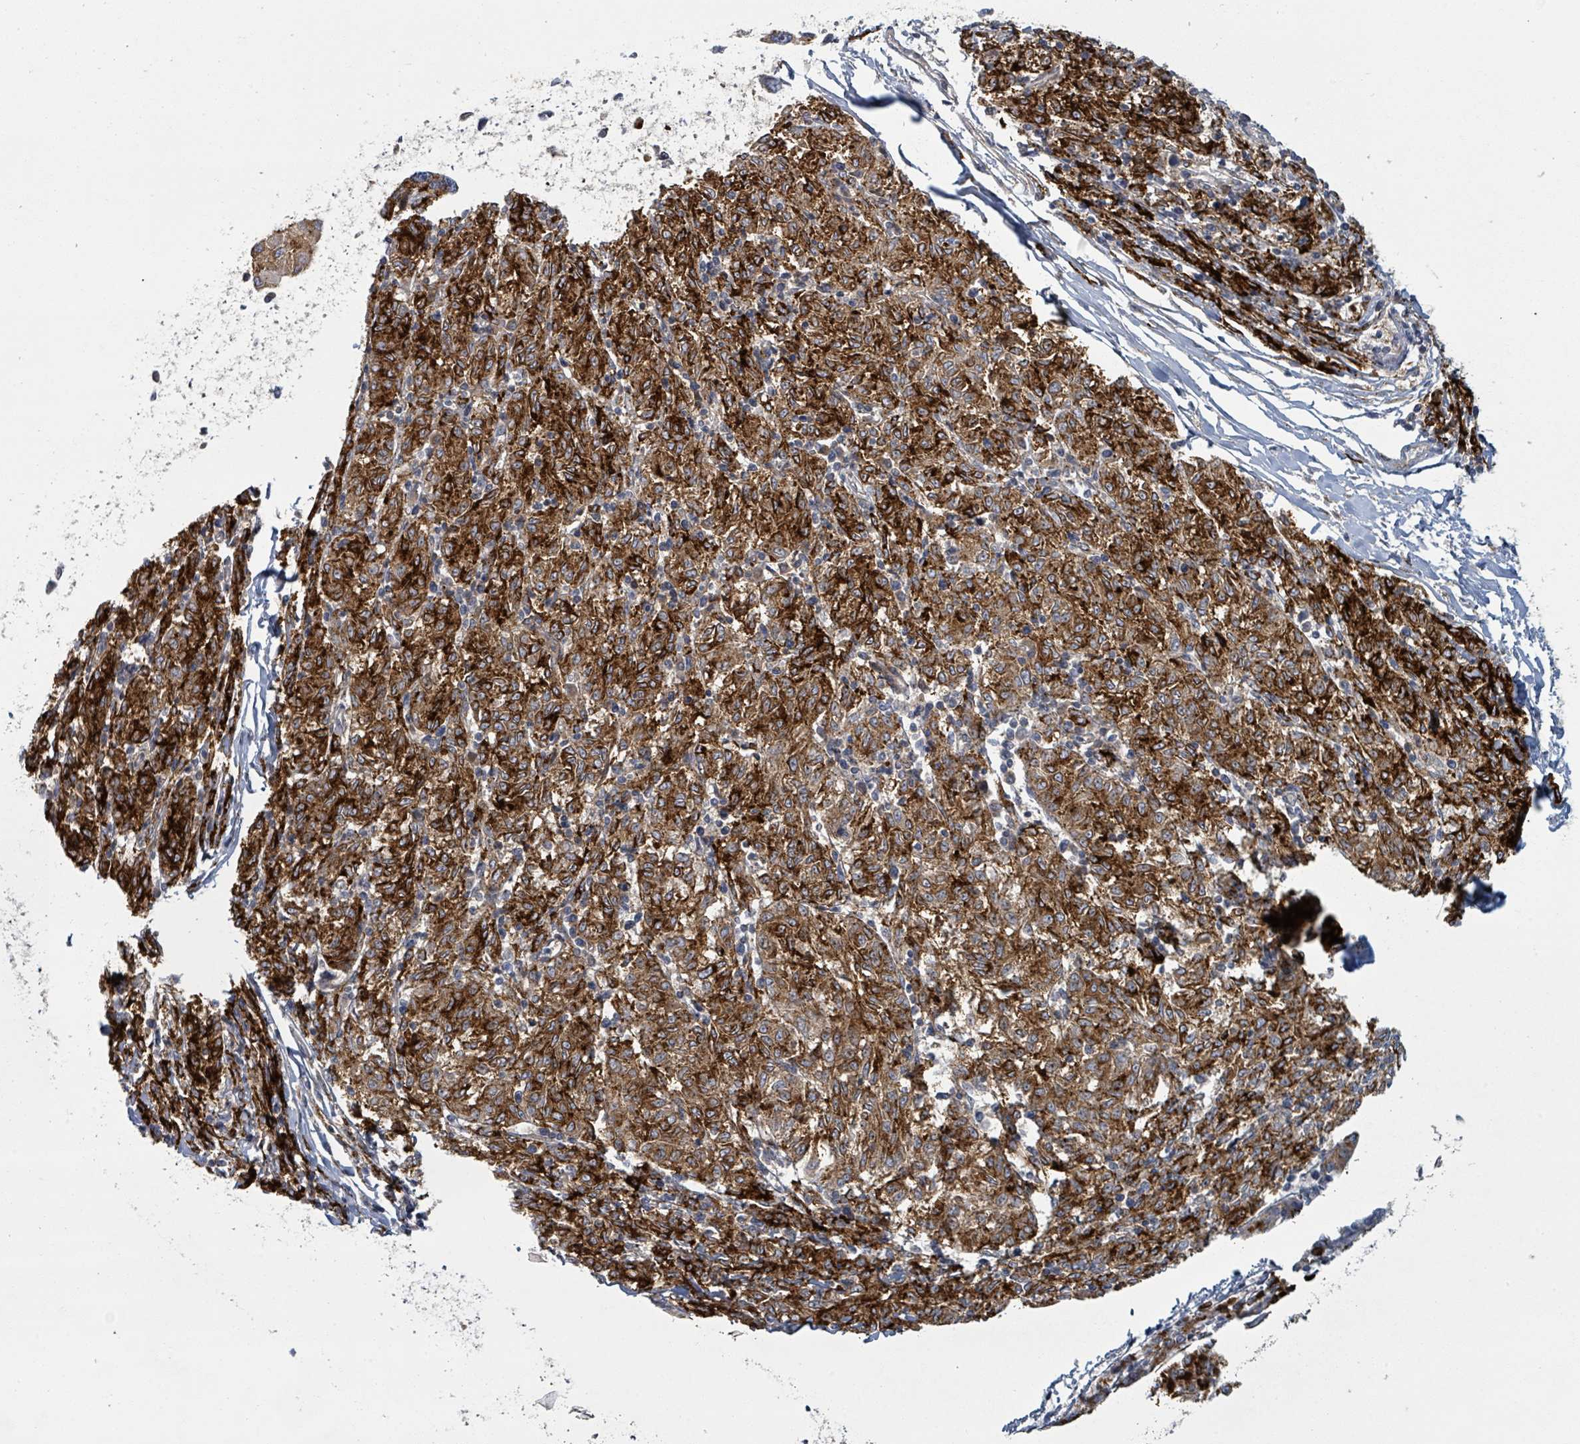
{"staining": {"intensity": "strong", "quantity": ">75%", "location": "cytoplasmic/membranous"}, "tissue": "melanoma", "cell_type": "Tumor cells", "image_type": "cancer", "snomed": [{"axis": "morphology", "description": "Malignant melanoma, NOS"}, {"axis": "topography", "description": "Skin"}], "caption": "Malignant melanoma stained with IHC exhibits strong cytoplasmic/membranous positivity in about >75% of tumor cells.", "gene": "COL5A3", "patient": {"sex": "female", "age": 72}}